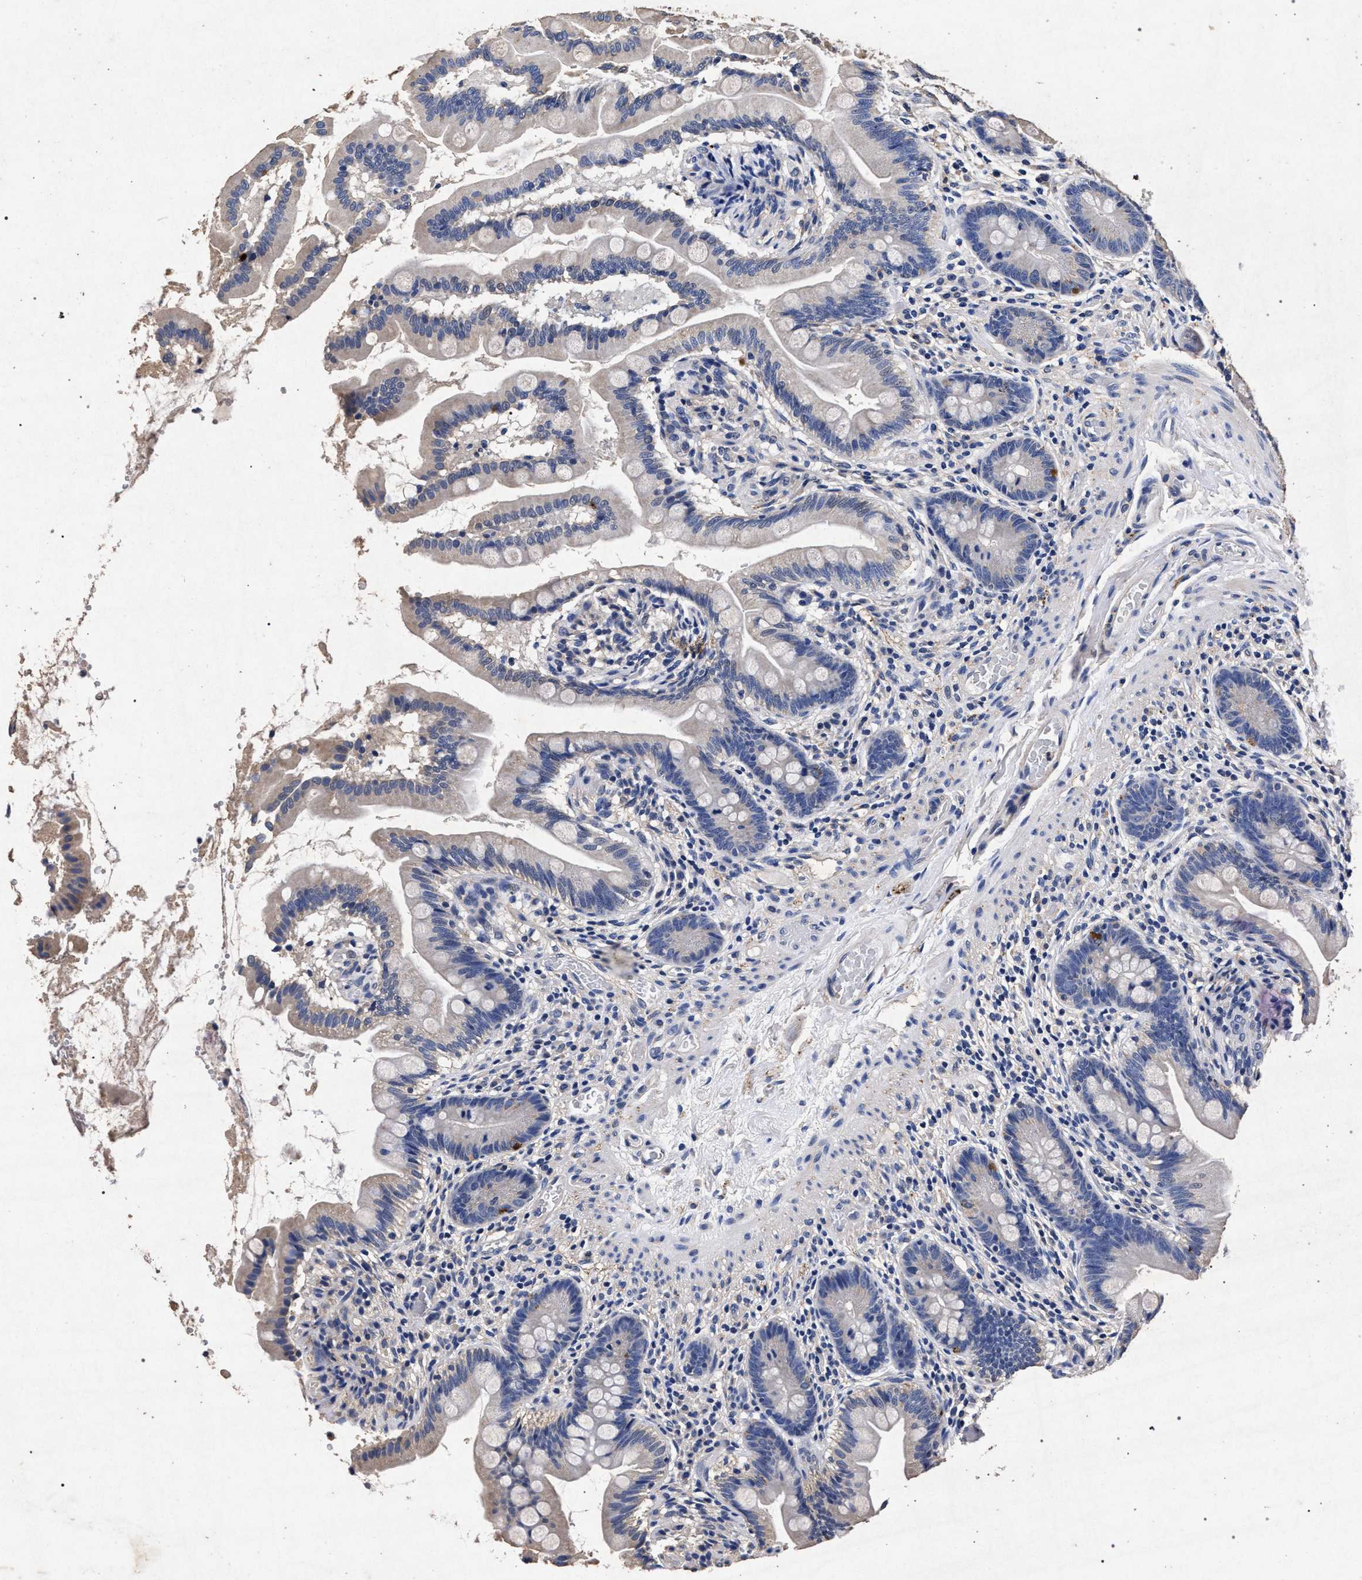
{"staining": {"intensity": "negative", "quantity": "none", "location": "none"}, "tissue": "small intestine", "cell_type": "Glandular cells", "image_type": "normal", "snomed": [{"axis": "morphology", "description": "Normal tissue, NOS"}, {"axis": "topography", "description": "Small intestine"}], "caption": "Immunohistochemistry of benign small intestine displays no positivity in glandular cells. (DAB immunohistochemistry (IHC), high magnification).", "gene": "ATP1A2", "patient": {"sex": "female", "age": 56}}